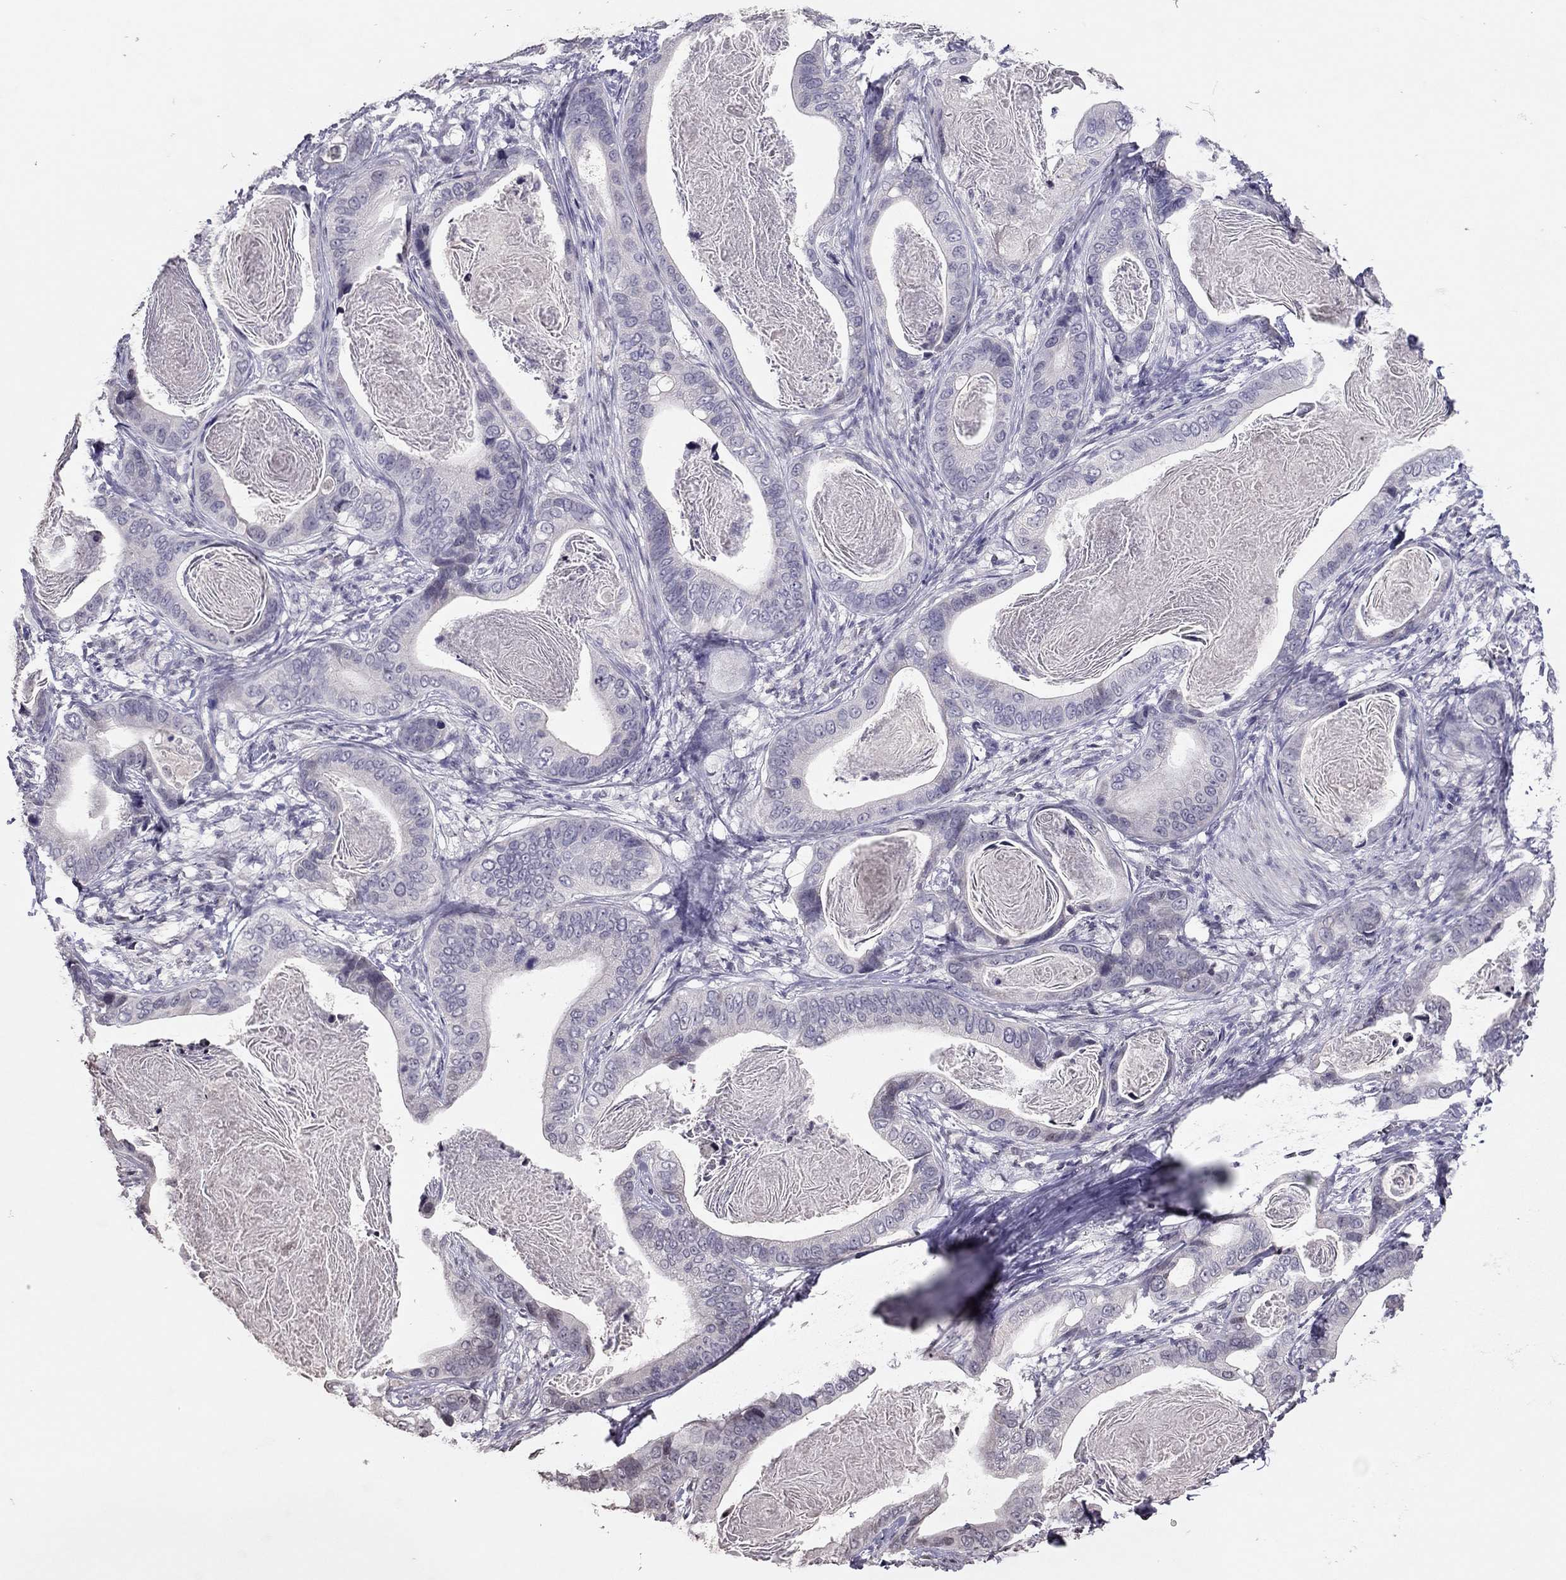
{"staining": {"intensity": "negative", "quantity": "none", "location": "none"}, "tissue": "stomach cancer", "cell_type": "Tumor cells", "image_type": "cancer", "snomed": [{"axis": "morphology", "description": "Adenocarcinoma, NOS"}, {"axis": "topography", "description": "Stomach"}], "caption": "High magnification brightfield microscopy of stomach adenocarcinoma stained with DAB (3,3'-diaminobenzidine) (brown) and counterstained with hematoxylin (blue): tumor cells show no significant staining.", "gene": "TSHB", "patient": {"sex": "male", "age": 84}}